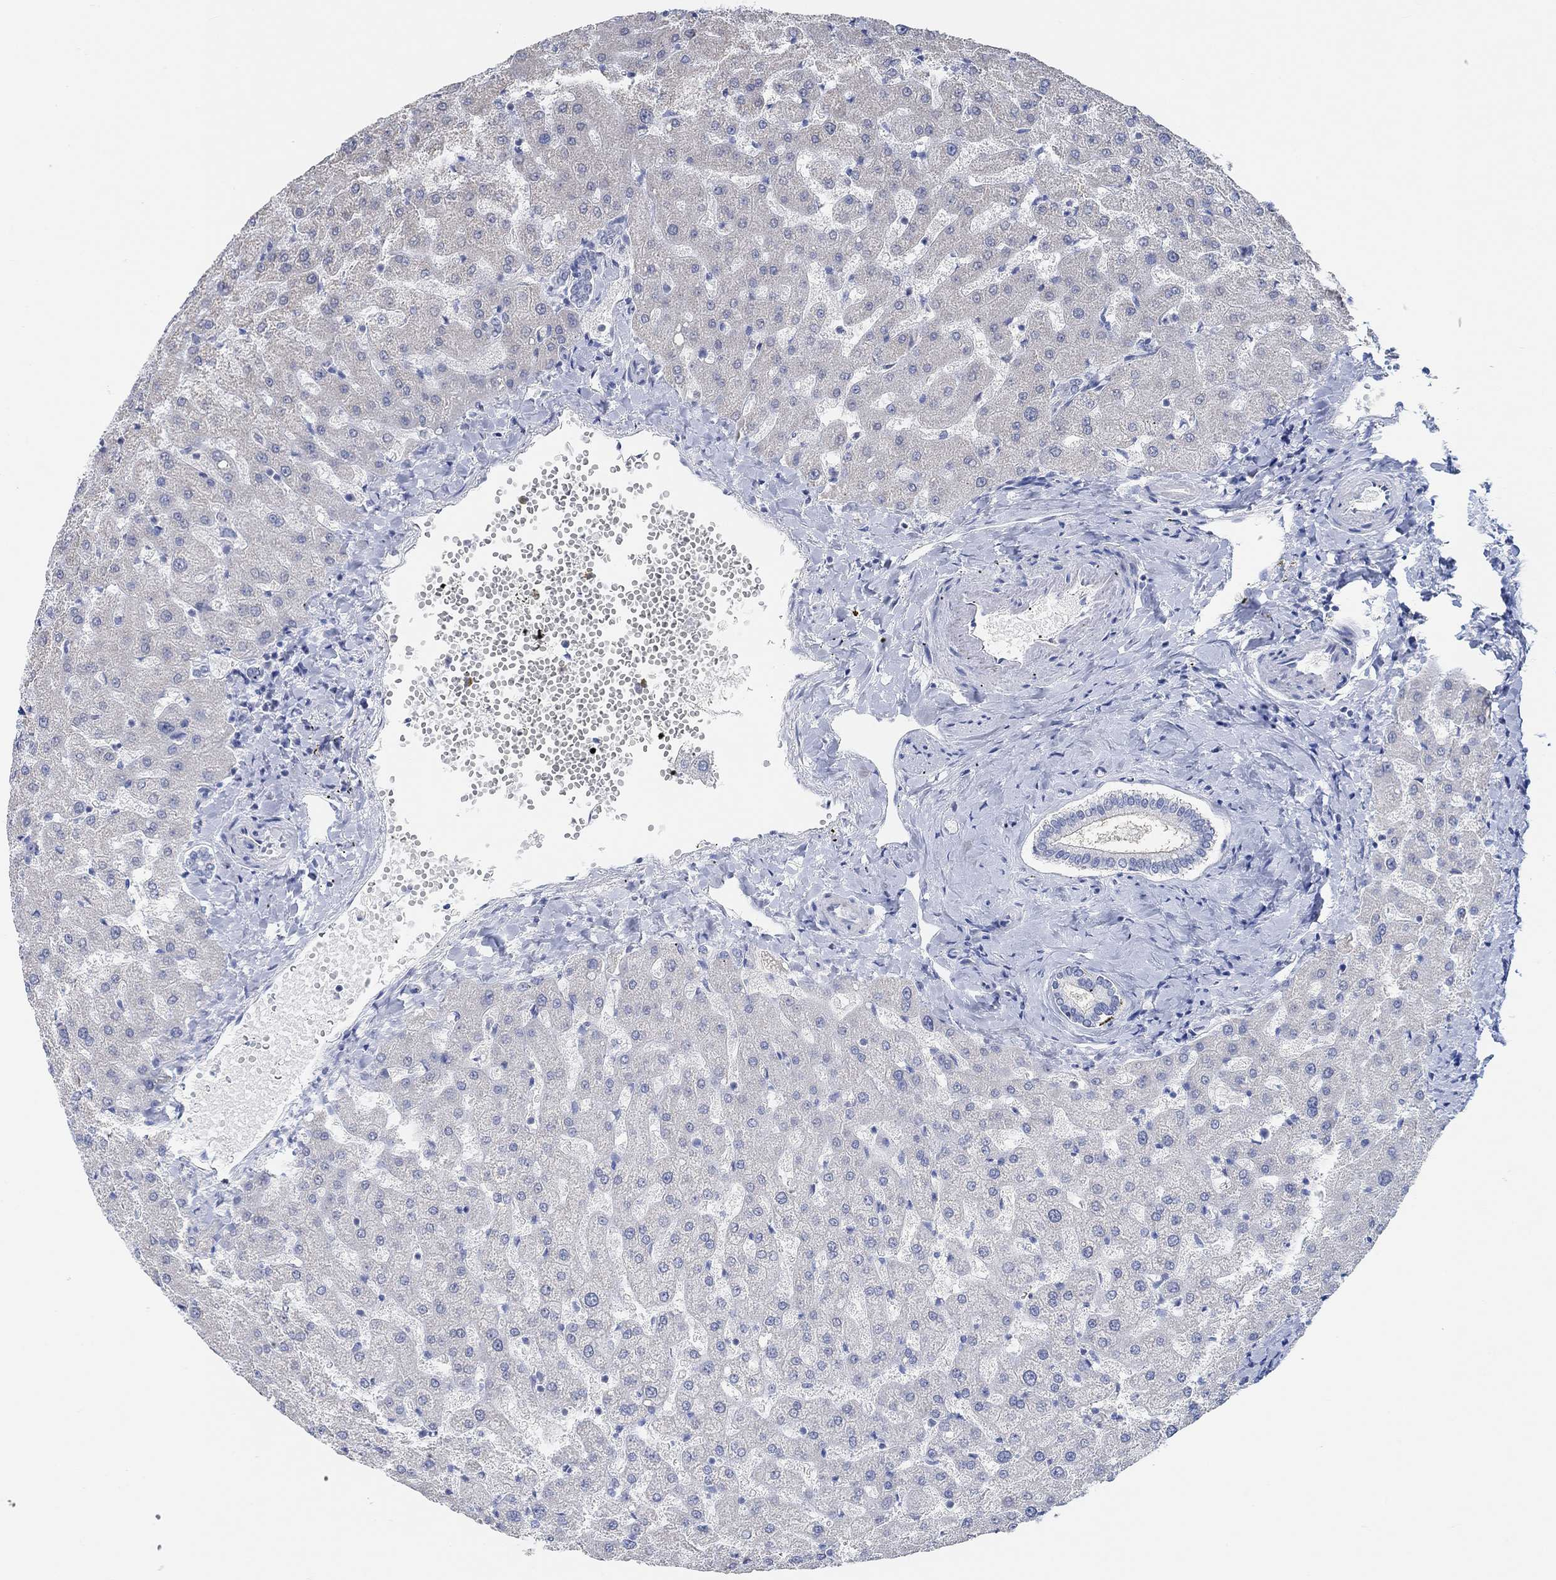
{"staining": {"intensity": "negative", "quantity": "none", "location": "none"}, "tissue": "liver", "cell_type": "Cholangiocytes", "image_type": "normal", "snomed": [{"axis": "morphology", "description": "Normal tissue, NOS"}, {"axis": "topography", "description": "Liver"}], "caption": "The image reveals no staining of cholangiocytes in unremarkable liver.", "gene": "MUC1", "patient": {"sex": "female", "age": 50}}